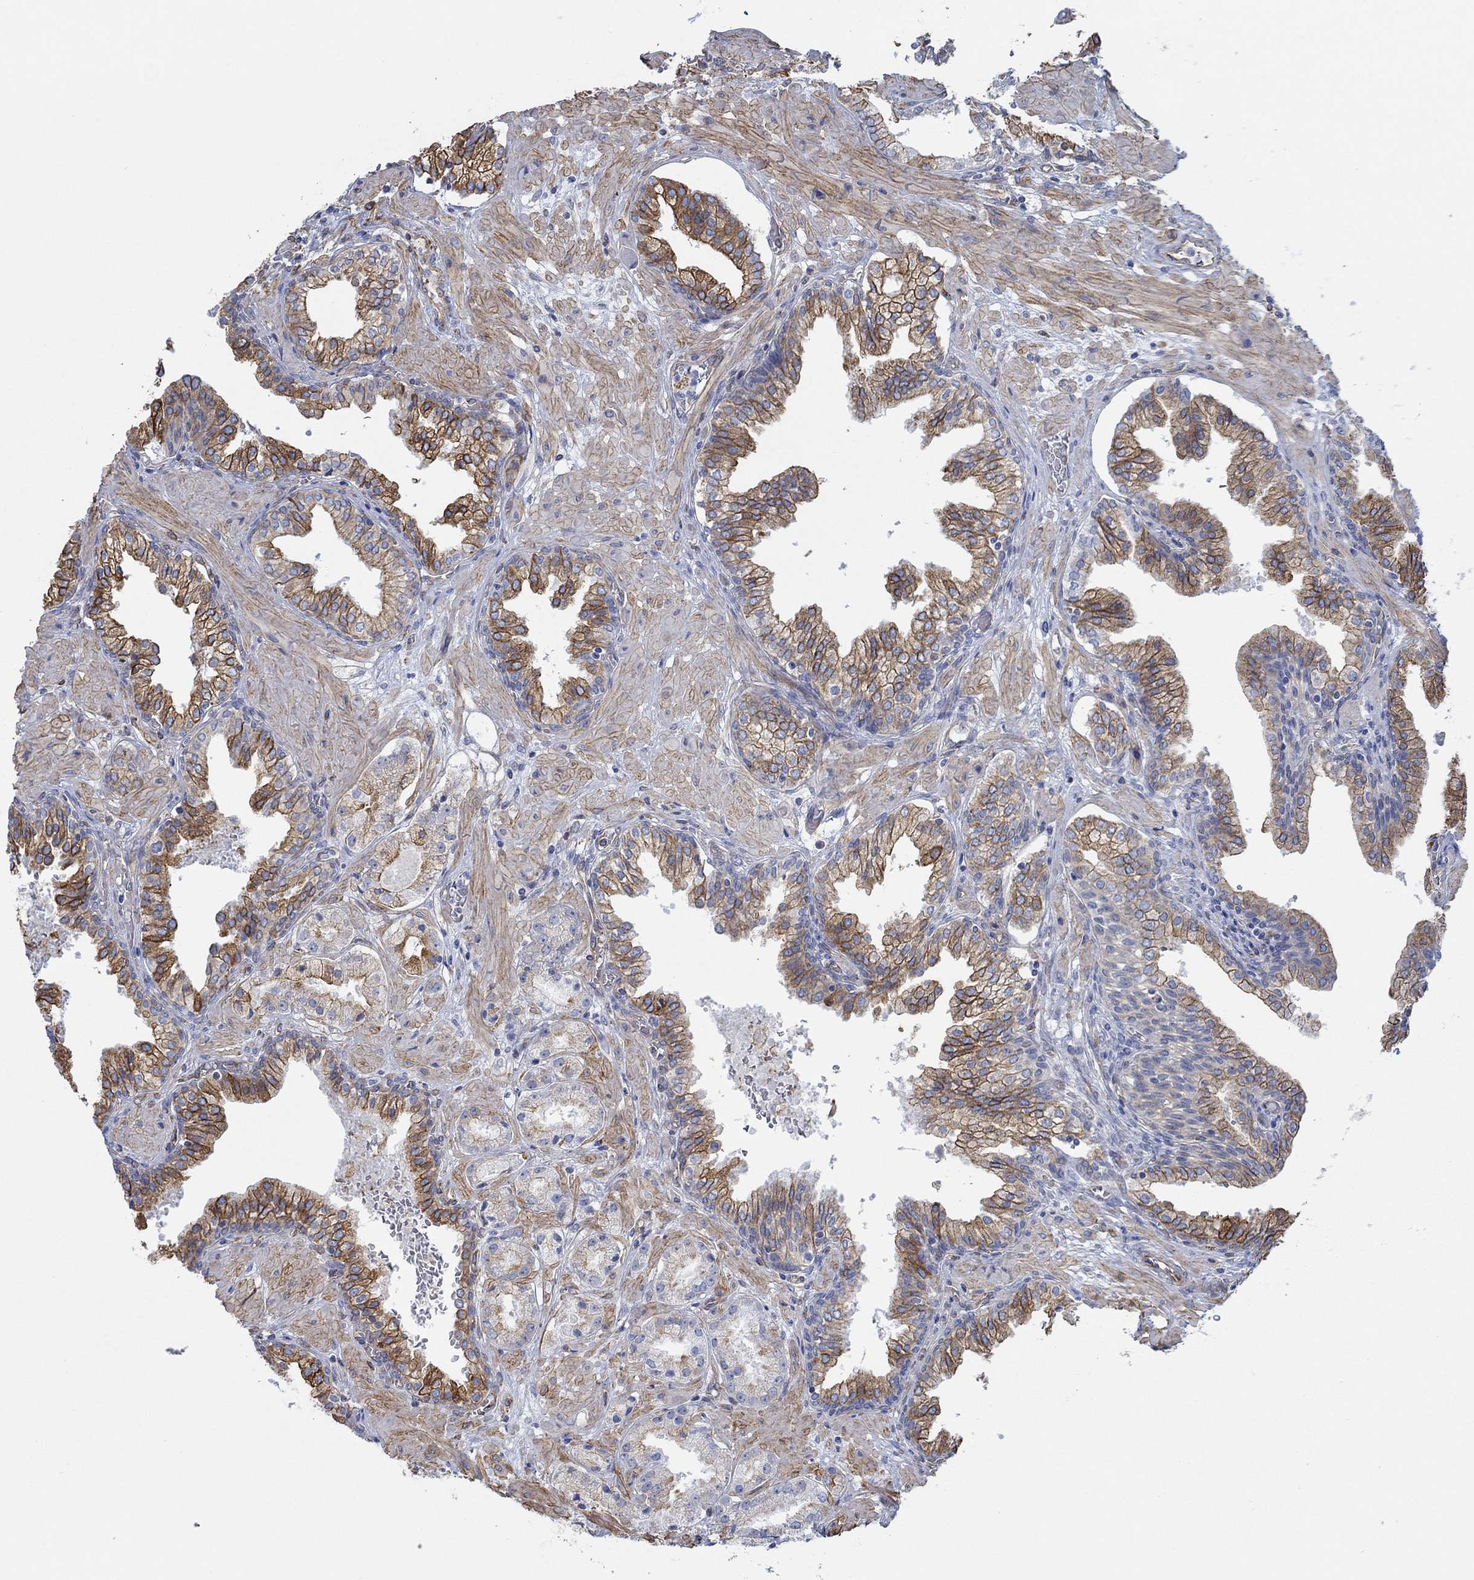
{"staining": {"intensity": "strong", "quantity": "25%-75%", "location": "cytoplasmic/membranous"}, "tissue": "prostate cancer", "cell_type": "Tumor cells", "image_type": "cancer", "snomed": [{"axis": "morphology", "description": "Adenocarcinoma, NOS"}, {"axis": "topography", "description": "Prostate and seminal vesicle, NOS"}, {"axis": "topography", "description": "Prostate"}], "caption": "Protein staining of prostate adenocarcinoma tissue exhibits strong cytoplasmic/membranous positivity in about 25%-75% of tumor cells.", "gene": "STC2", "patient": {"sex": "male", "age": 44}}